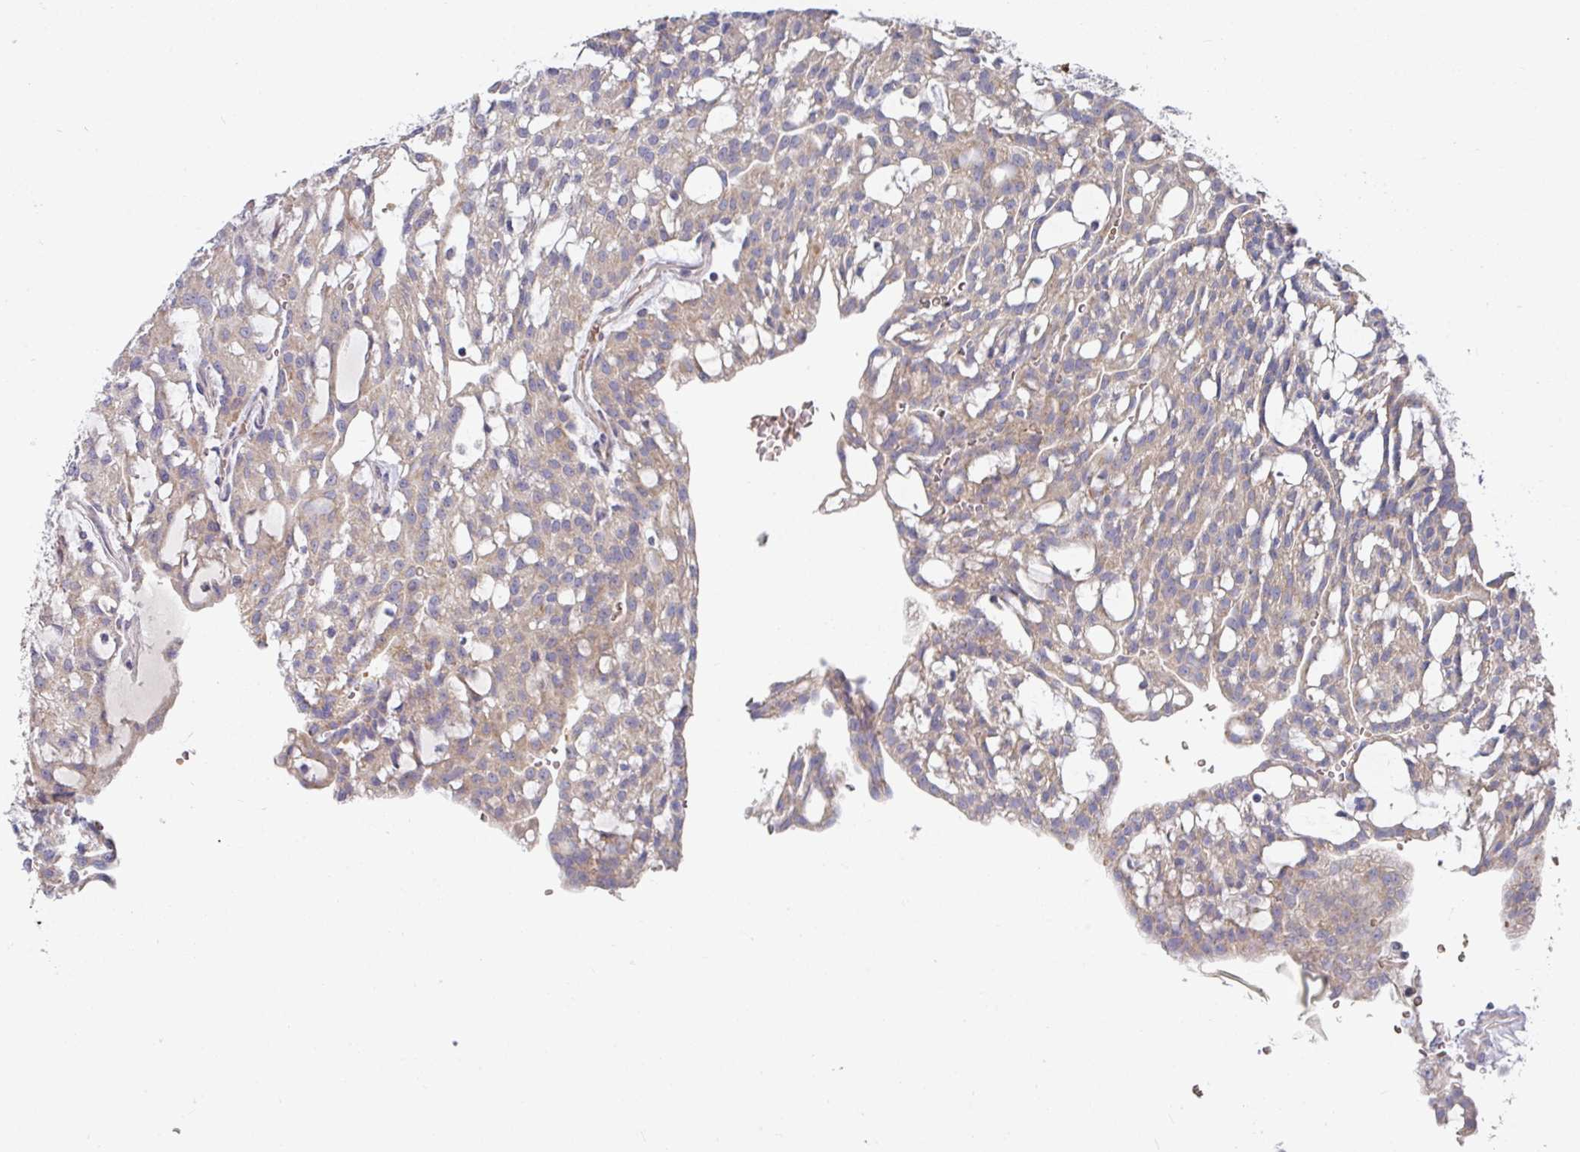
{"staining": {"intensity": "weak", "quantity": ">75%", "location": "cytoplasmic/membranous"}, "tissue": "renal cancer", "cell_type": "Tumor cells", "image_type": "cancer", "snomed": [{"axis": "morphology", "description": "Adenocarcinoma, NOS"}, {"axis": "topography", "description": "Kidney"}], "caption": "Approximately >75% of tumor cells in adenocarcinoma (renal) show weak cytoplasmic/membranous protein expression as visualized by brown immunohistochemical staining.", "gene": "PYROXD2", "patient": {"sex": "male", "age": 63}}